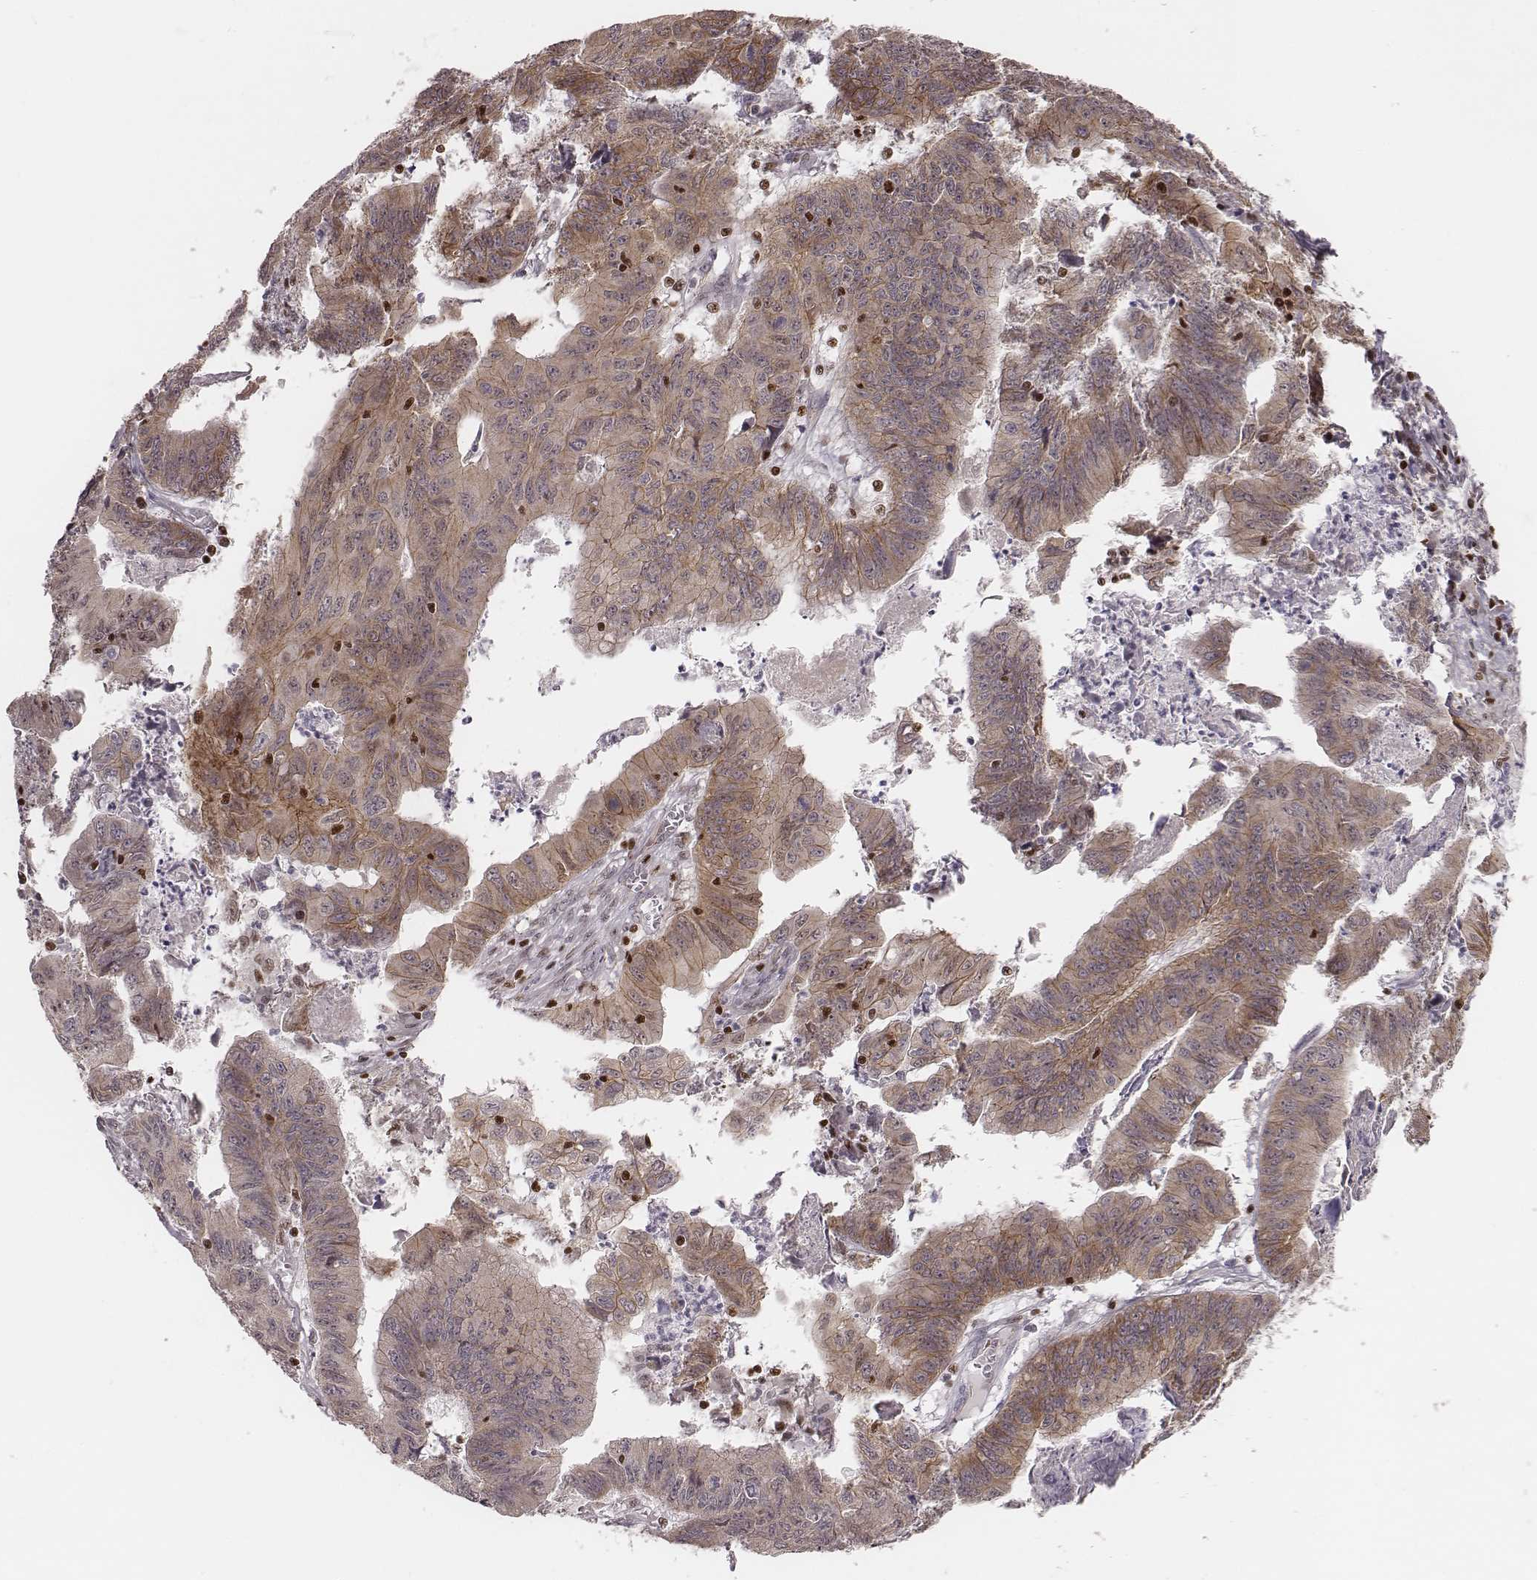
{"staining": {"intensity": "weak", "quantity": ">75%", "location": "cytoplasmic/membranous"}, "tissue": "stomach cancer", "cell_type": "Tumor cells", "image_type": "cancer", "snomed": [{"axis": "morphology", "description": "Adenocarcinoma, NOS"}, {"axis": "topography", "description": "Stomach, lower"}], "caption": "Immunohistochemistry histopathology image of stomach adenocarcinoma stained for a protein (brown), which demonstrates low levels of weak cytoplasmic/membranous staining in about >75% of tumor cells.", "gene": "WDR59", "patient": {"sex": "male", "age": 77}}